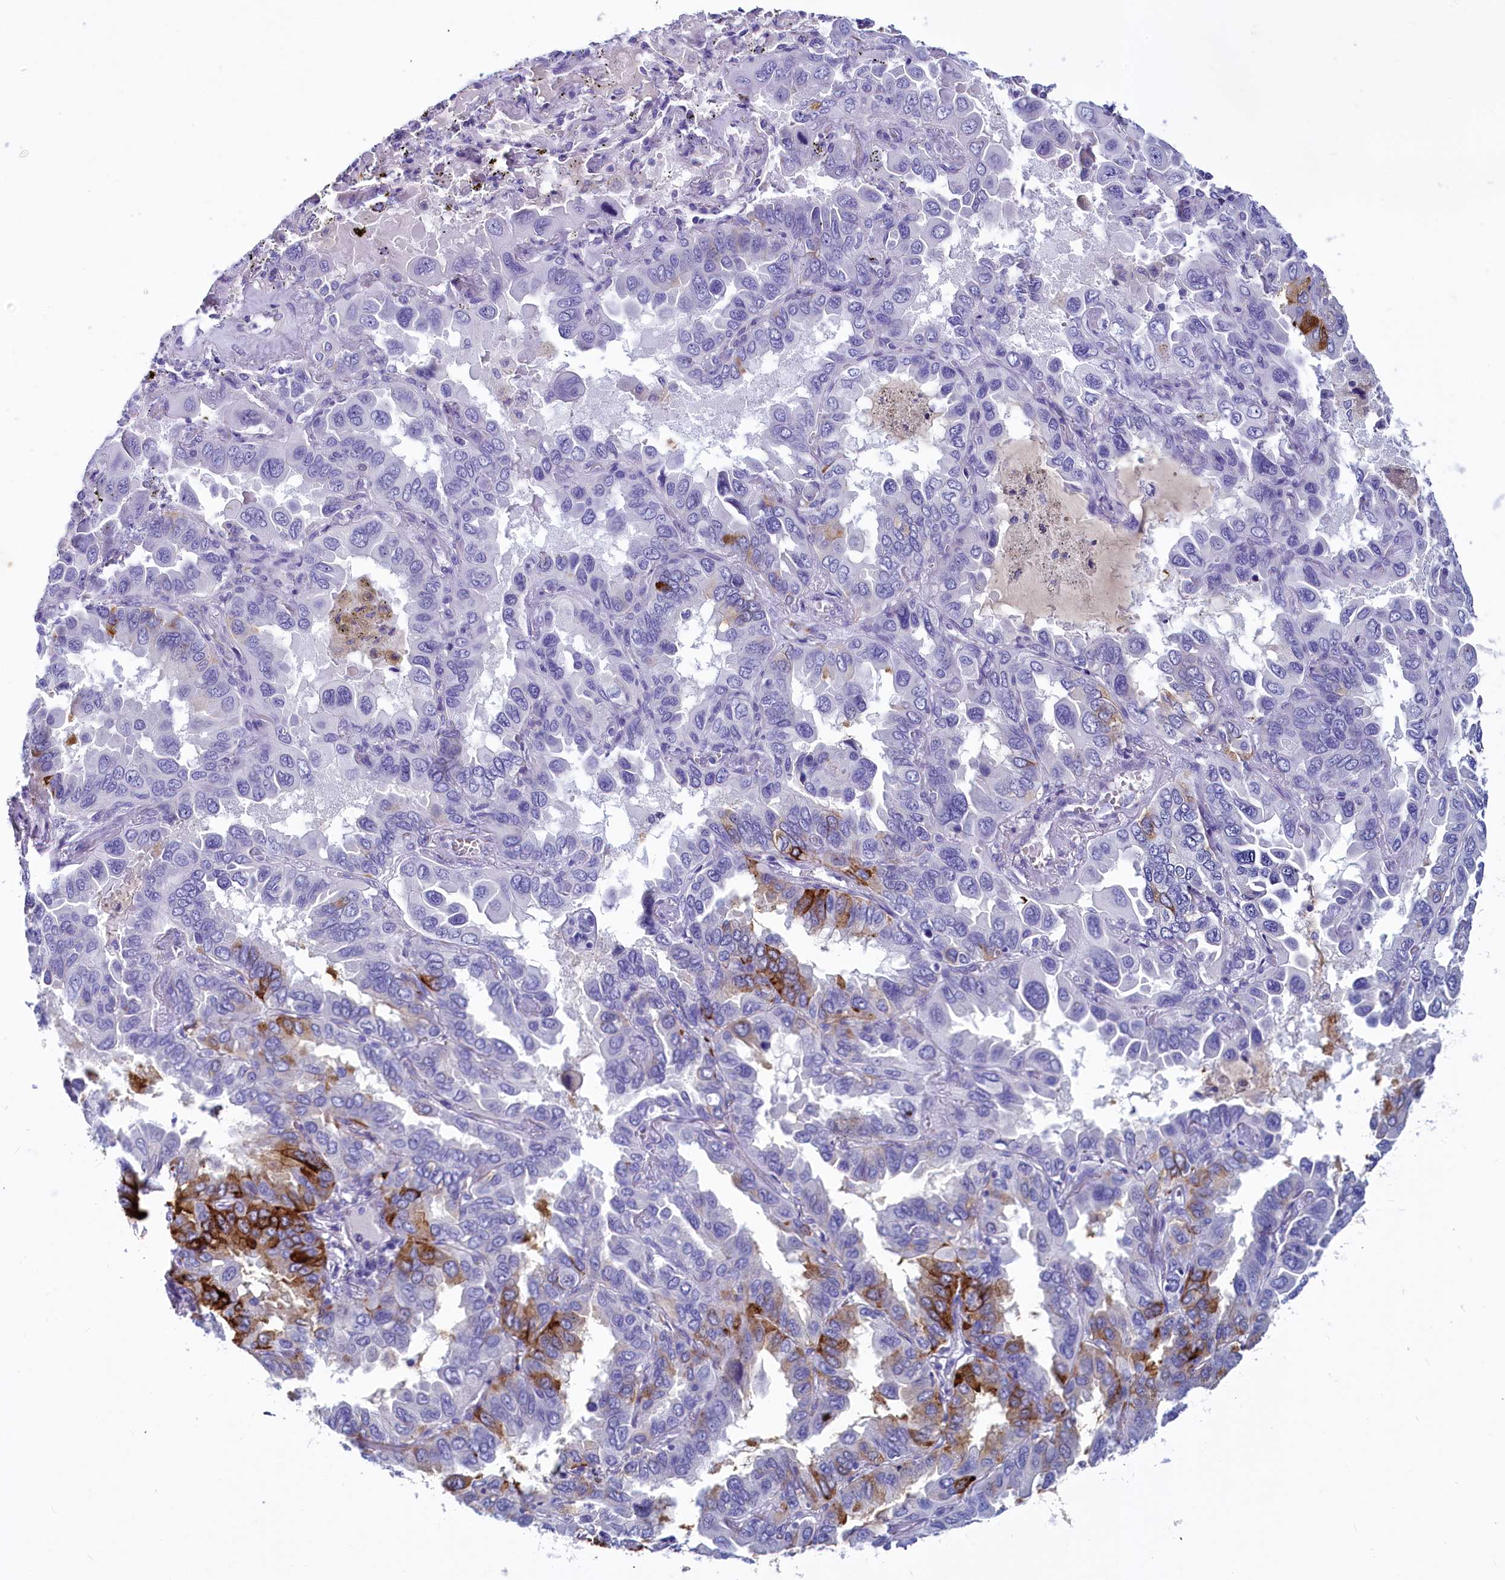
{"staining": {"intensity": "strong", "quantity": "<25%", "location": "cytoplasmic/membranous"}, "tissue": "lung cancer", "cell_type": "Tumor cells", "image_type": "cancer", "snomed": [{"axis": "morphology", "description": "Adenocarcinoma, NOS"}, {"axis": "topography", "description": "Lung"}], "caption": "High-power microscopy captured an immunohistochemistry photomicrograph of lung adenocarcinoma, revealing strong cytoplasmic/membranous staining in about <25% of tumor cells. (DAB (3,3'-diaminobenzidine) IHC with brightfield microscopy, high magnification).", "gene": "INSC", "patient": {"sex": "male", "age": 64}}